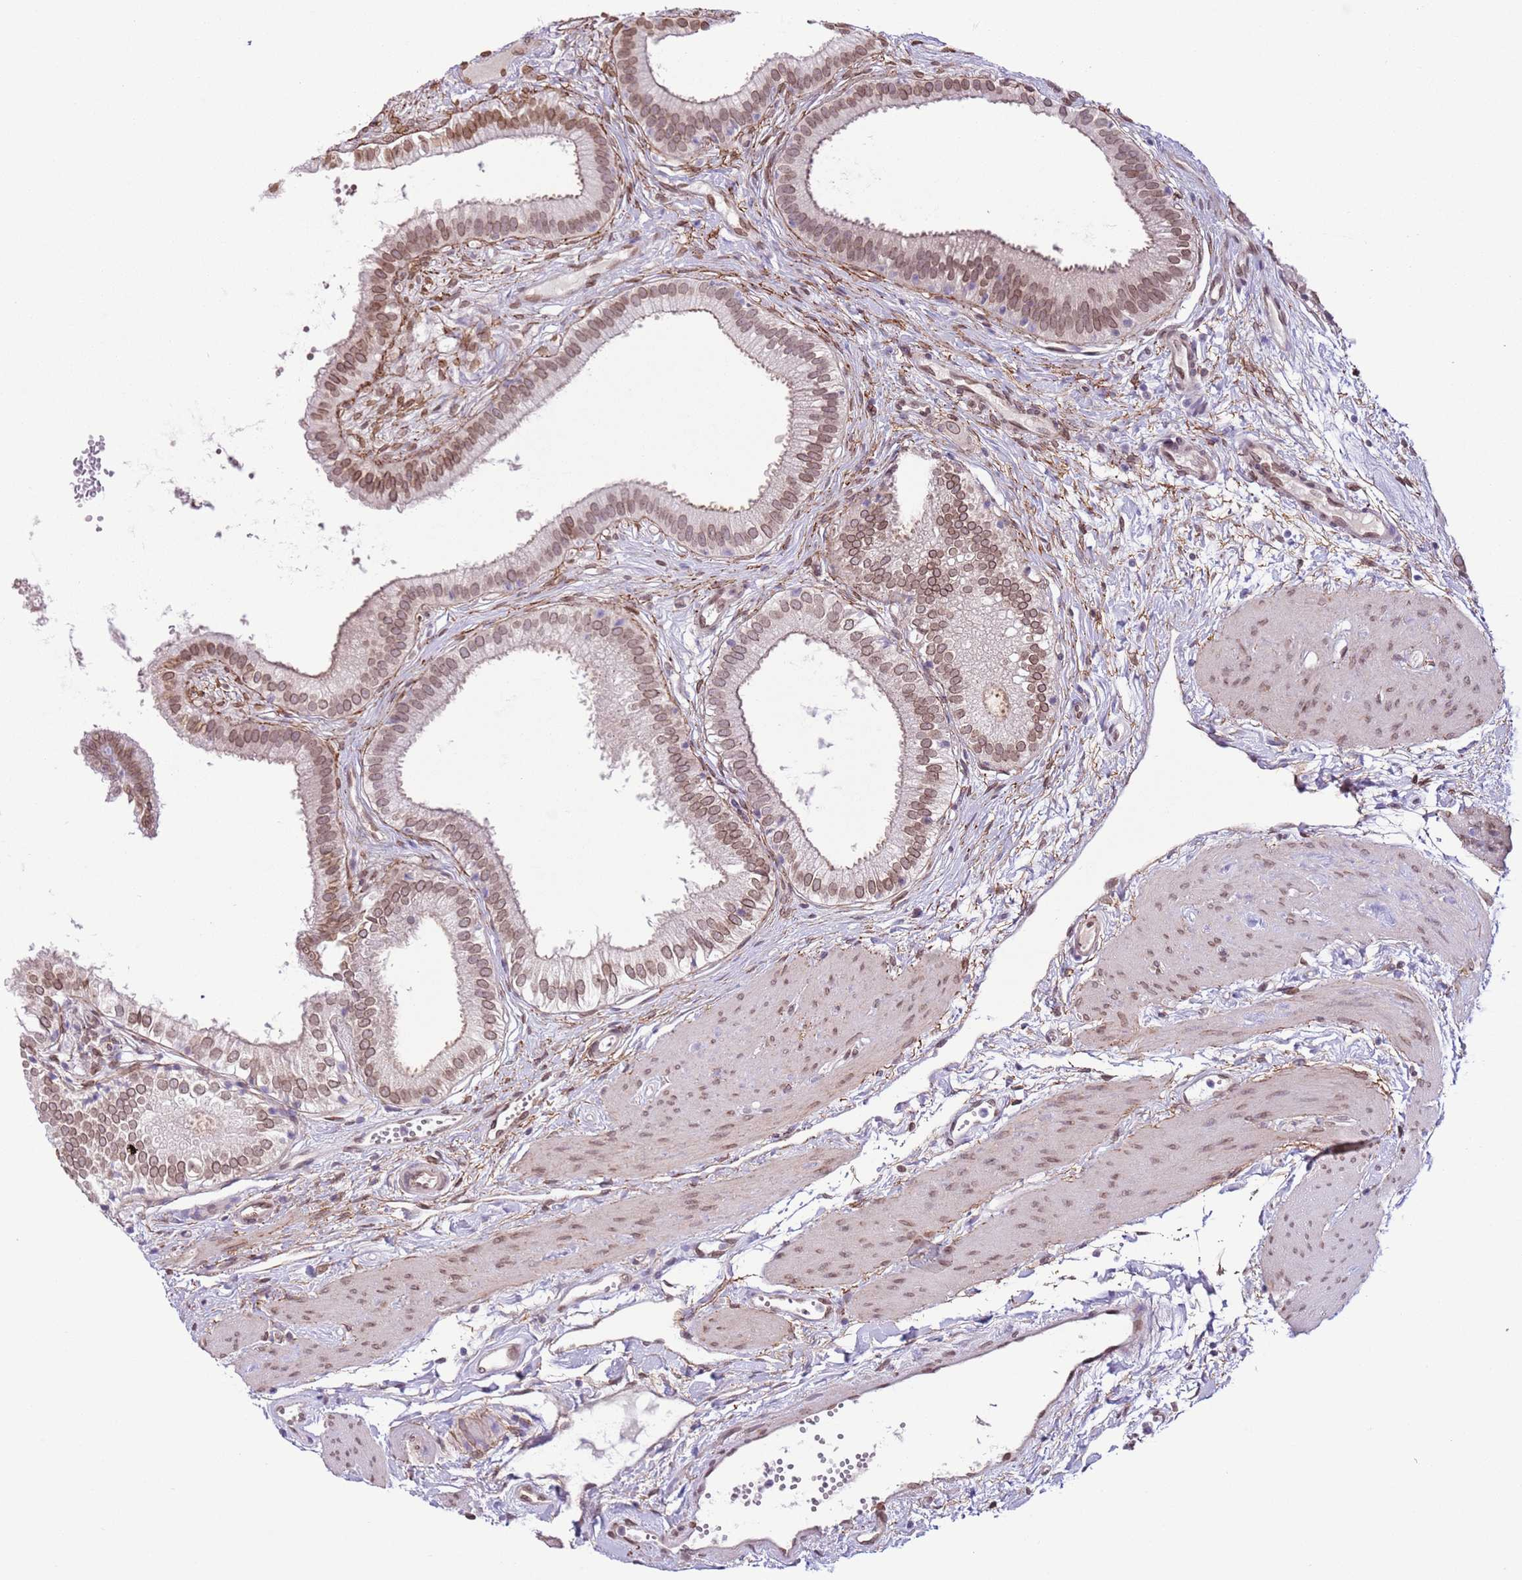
{"staining": {"intensity": "moderate", "quantity": ">75%", "location": "cytoplasmic/membranous,nuclear"}, "tissue": "gallbladder", "cell_type": "Glandular cells", "image_type": "normal", "snomed": [{"axis": "morphology", "description": "Normal tissue, NOS"}, {"axis": "topography", "description": "Gallbladder"}], "caption": "Unremarkable gallbladder was stained to show a protein in brown. There is medium levels of moderate cytoplasmic/membranous,nuclear positivity in about >75% of glandular cells. (DAB (3,3'-diaminobenzidine) = brown stain, brightfield microscopy at high magnification).", "gene": "ZGLP1", "patient": {"sex": "female", "age": 54}}